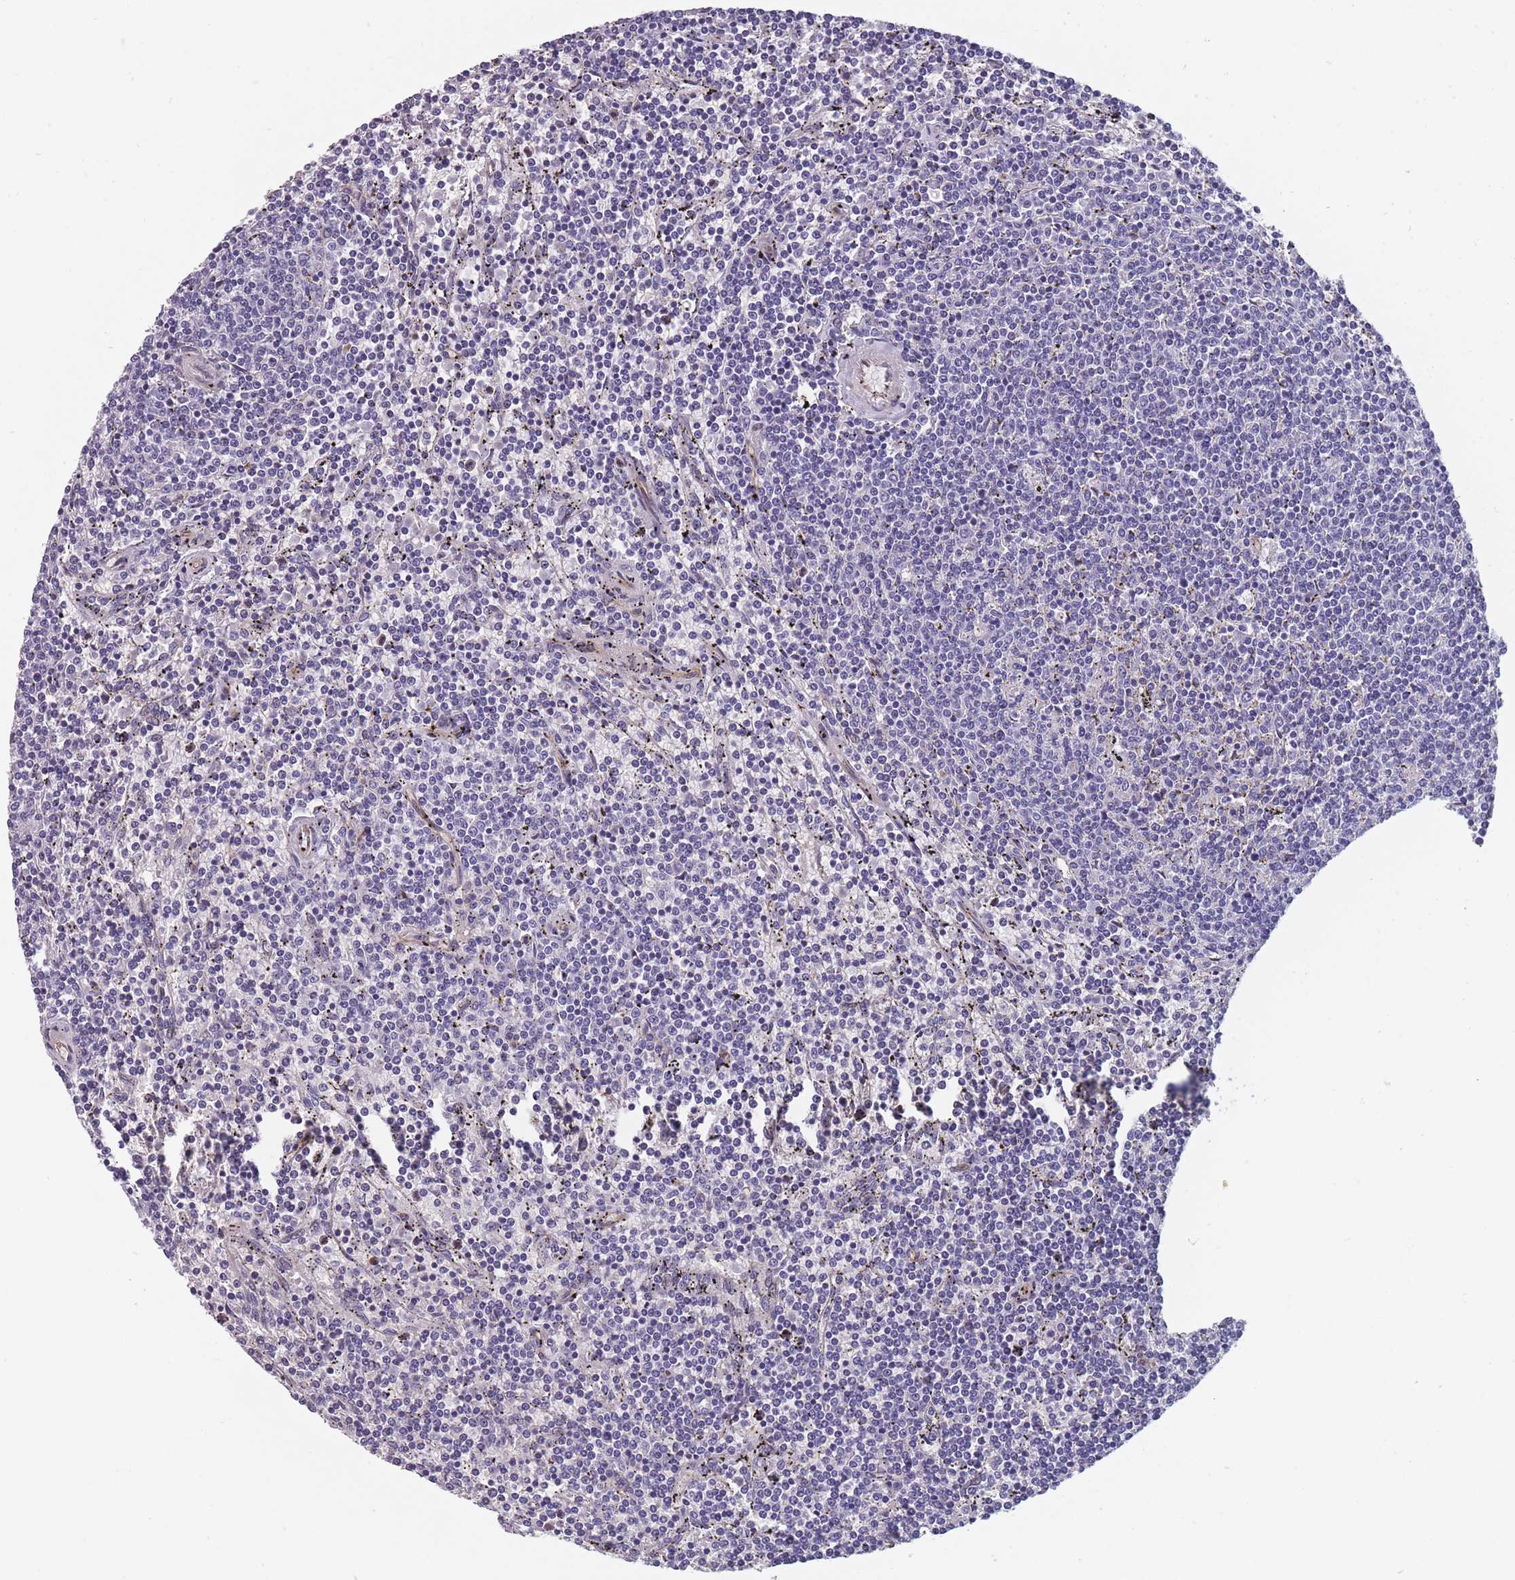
{"staining": {"intensity": "negative", "quantity": "none", "location": "none"}, "tissue": "lymphoma", "cell_type": "Tumor cells", "image_type": "cancer", "snomed": [{"axis": "morphology", "description": "Malignant lymphoma, non-Hodgkin's type, Low grade"}, {"axis": "topography", "description": "Spleen"}], "caption": "Protein analysis of lymphoma displays no significant positivity in tumor cells. (Stains: DAB IHC with hematoxylin counter stain, Microscopy: brightfield microscopy at high magnification).", "gene": "FAM83F", "patient": {"sex": "female", "age": 50}}